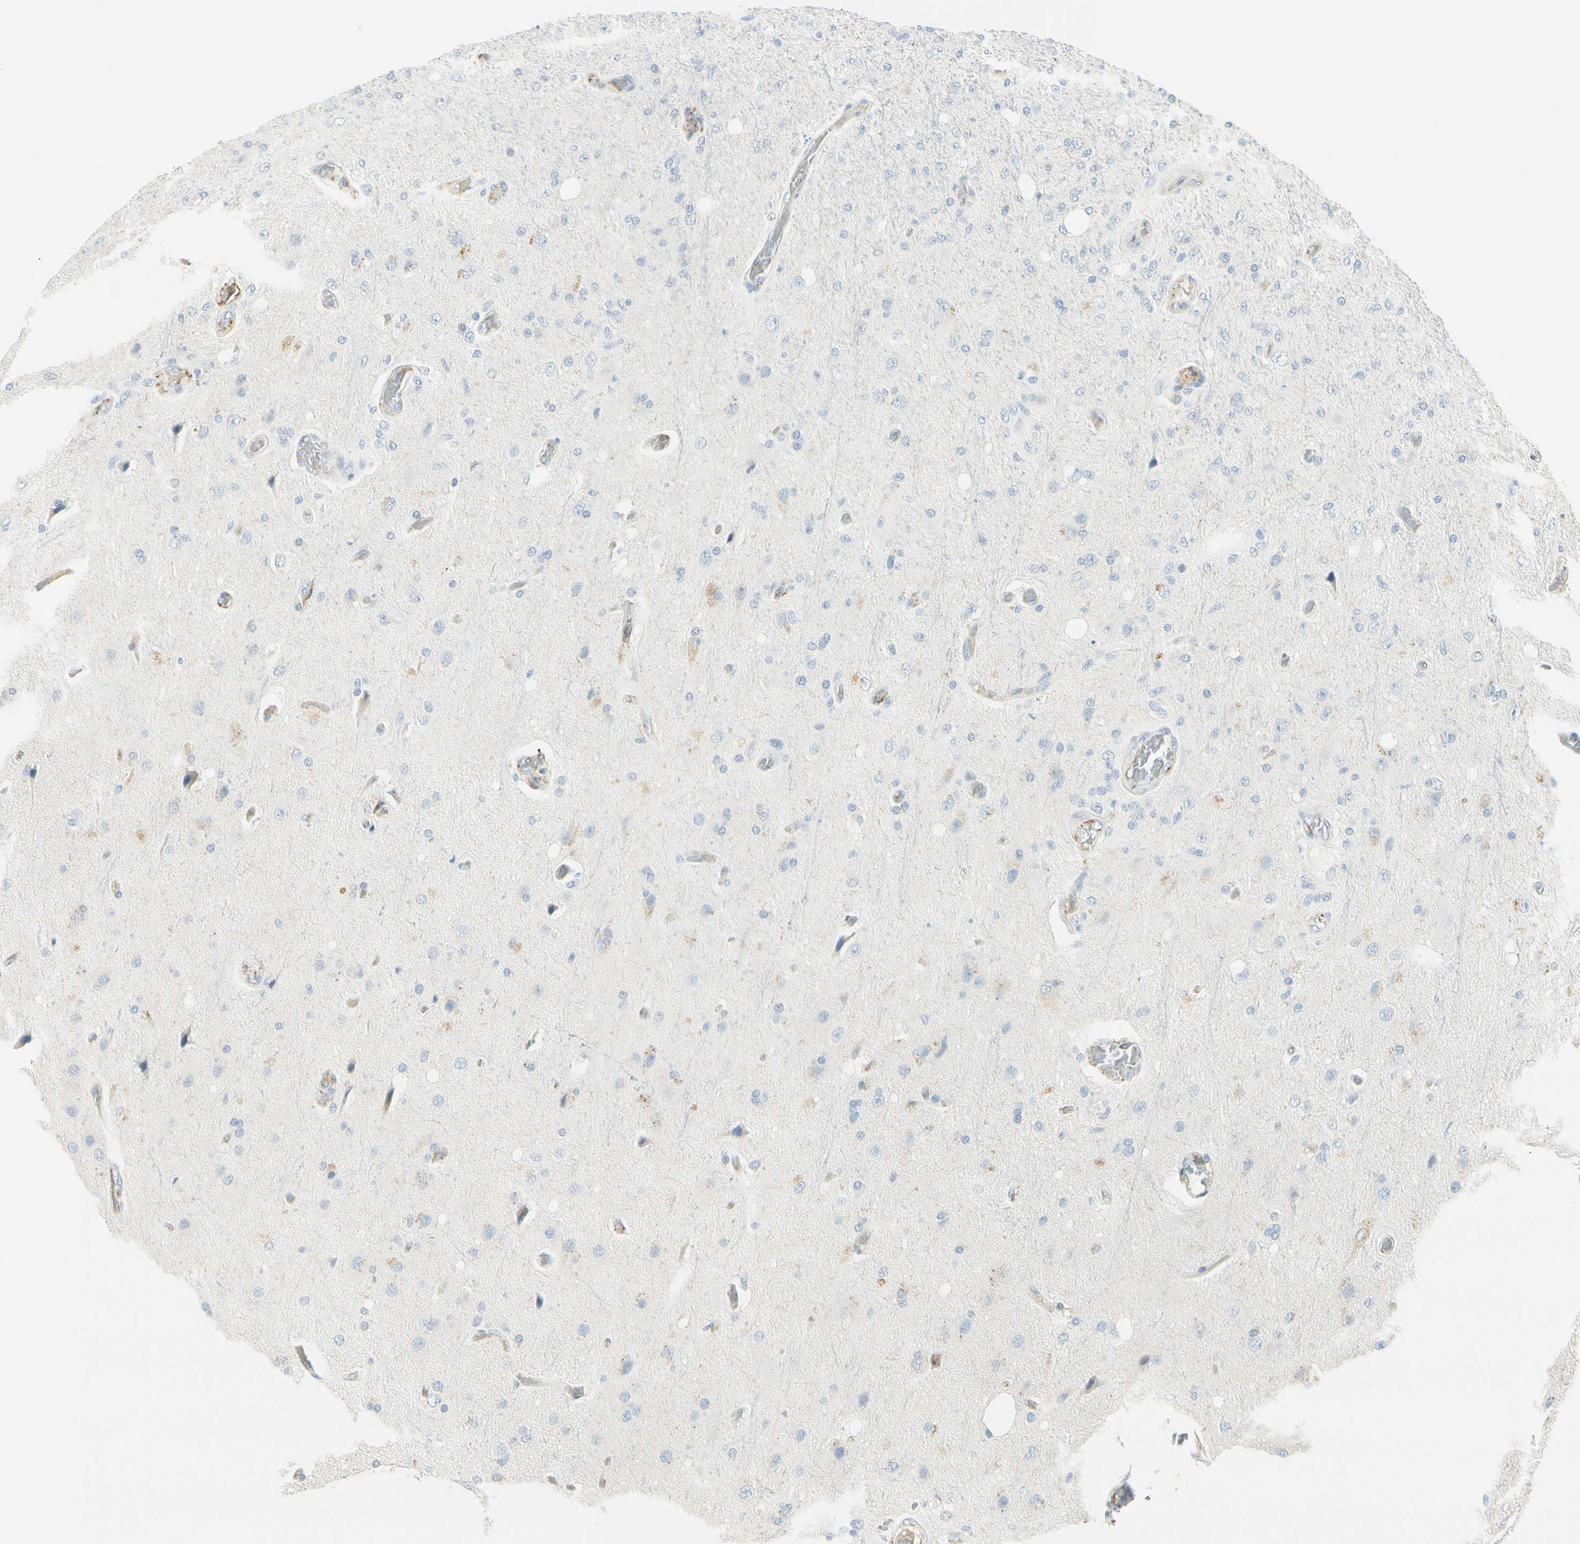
{"staining": {"intensity": "weak", "quantity": "<25%", "location": "cytoplasmic/membranous"}, "tissue": "glioma", "cell_type": "Tumor cells", "image_type": "cancer", "snomed": [{"axis": "morphology", "description": "Normal tissue, NOS"}, {"axis": "morphology", "description": "Glioma, malignant, High grade"}, {"axis": "topography", "description": "Cerebral cortex"}], "caption": "DAB immunohistochemical staining of high-grade glioma (malignant) displays no significant positivity in tumor cells.", "gene": "VPS9D1", "patient": {"sex": "male", "age": 77}}